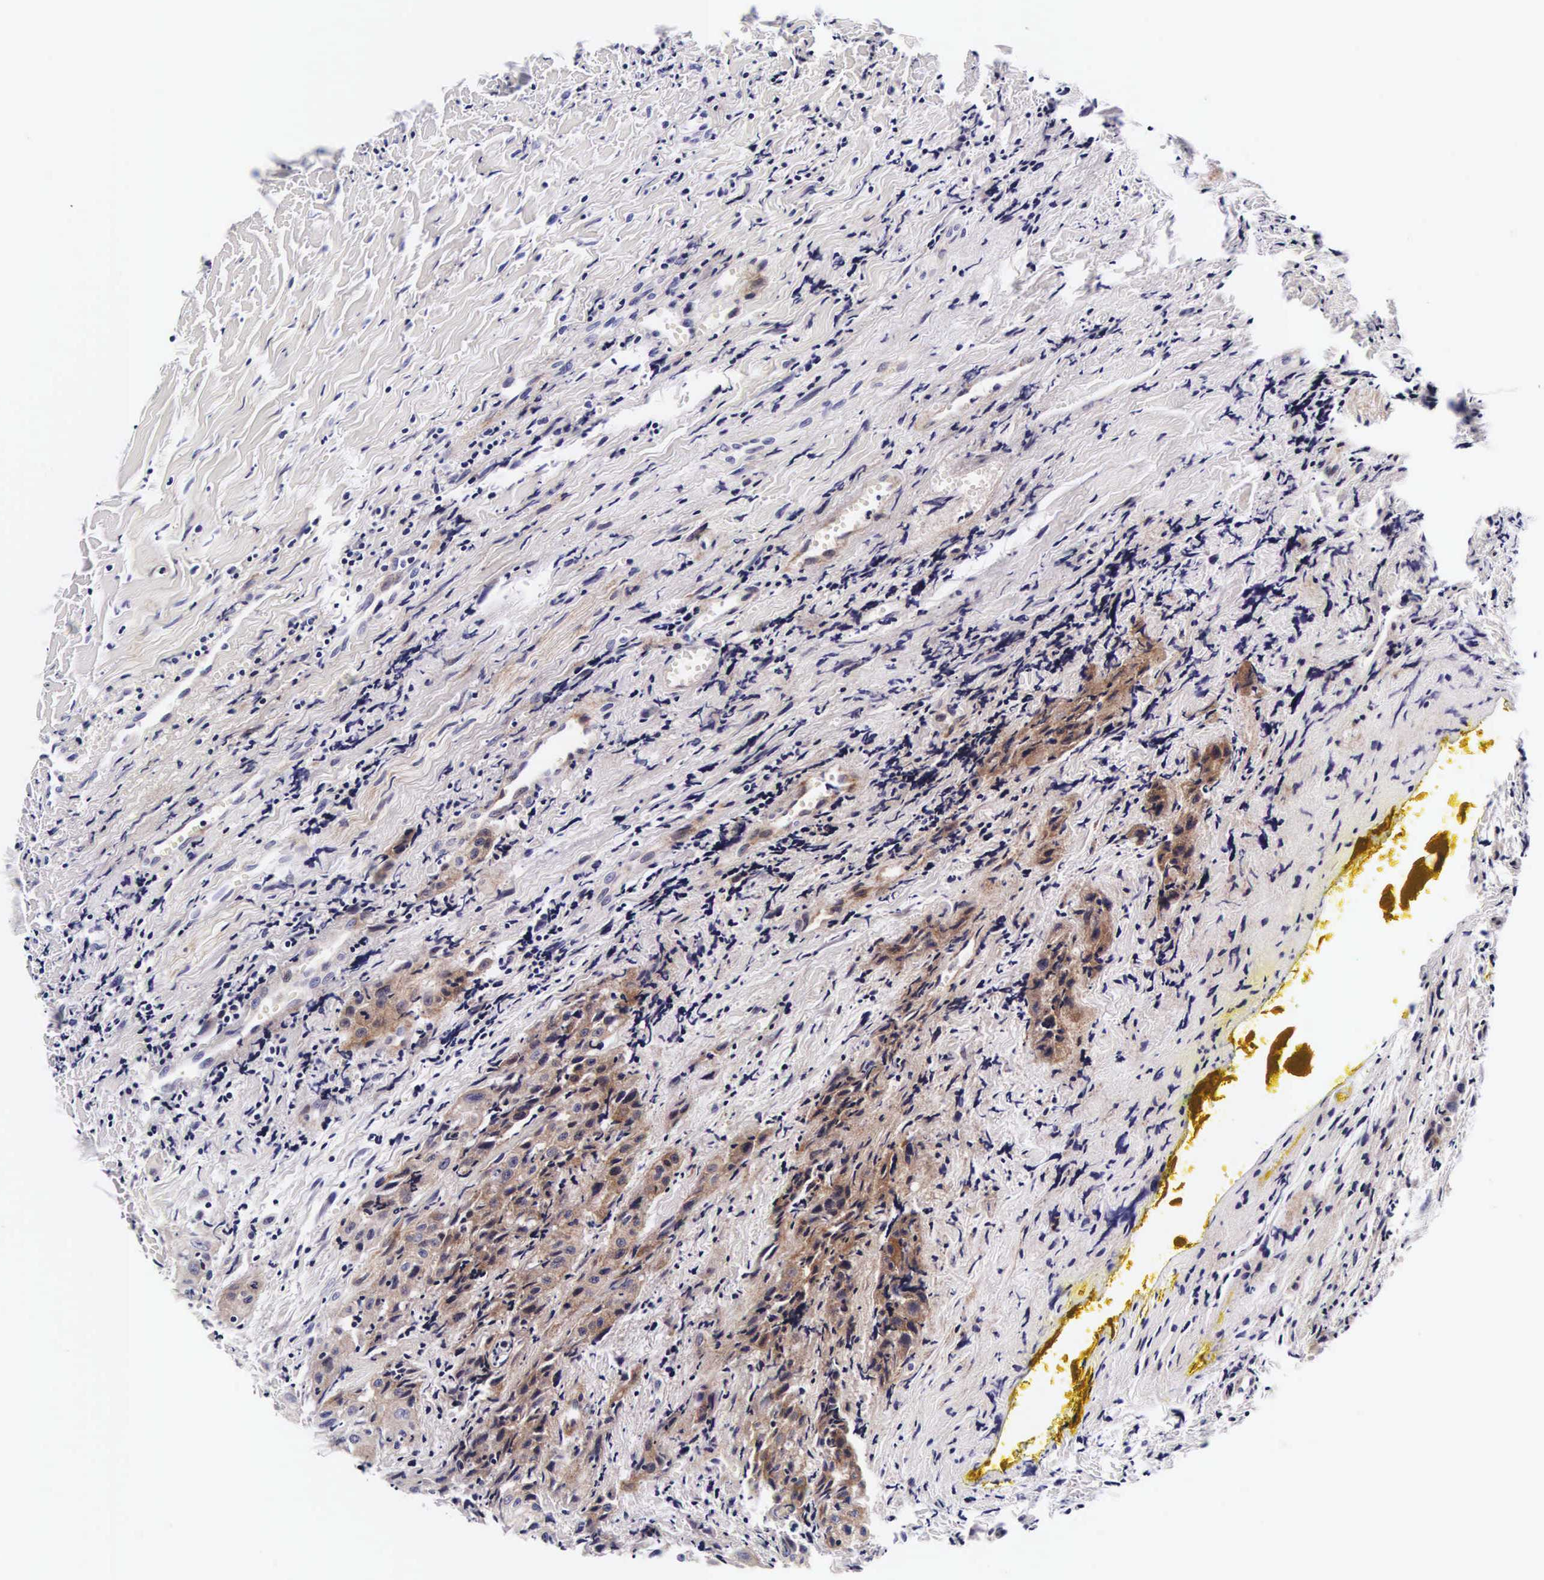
{"staining": {"intensity": "weak", "quantity": "25%-75%", "location": "cytoplasmic/membranous"}, "tissue": "head and neck cancer", "cell_type": "Tumor cells", "image_type": "cancer", "snomed": [{"axis": "morphology", "description": "Squamous cell carcinoma, NOS"}, {"axis": "topography", "description": "Oral tissue"}, {"axis": "topography", "description": "Head-Neck"}], "caption": "An image of human head and neck cancer stained for a protein demonstrates weak cytoplasmic/membranous brown staining in tumor cells.", "gene": "UPRT", "patient": {"sex": "female", "age": 82}}